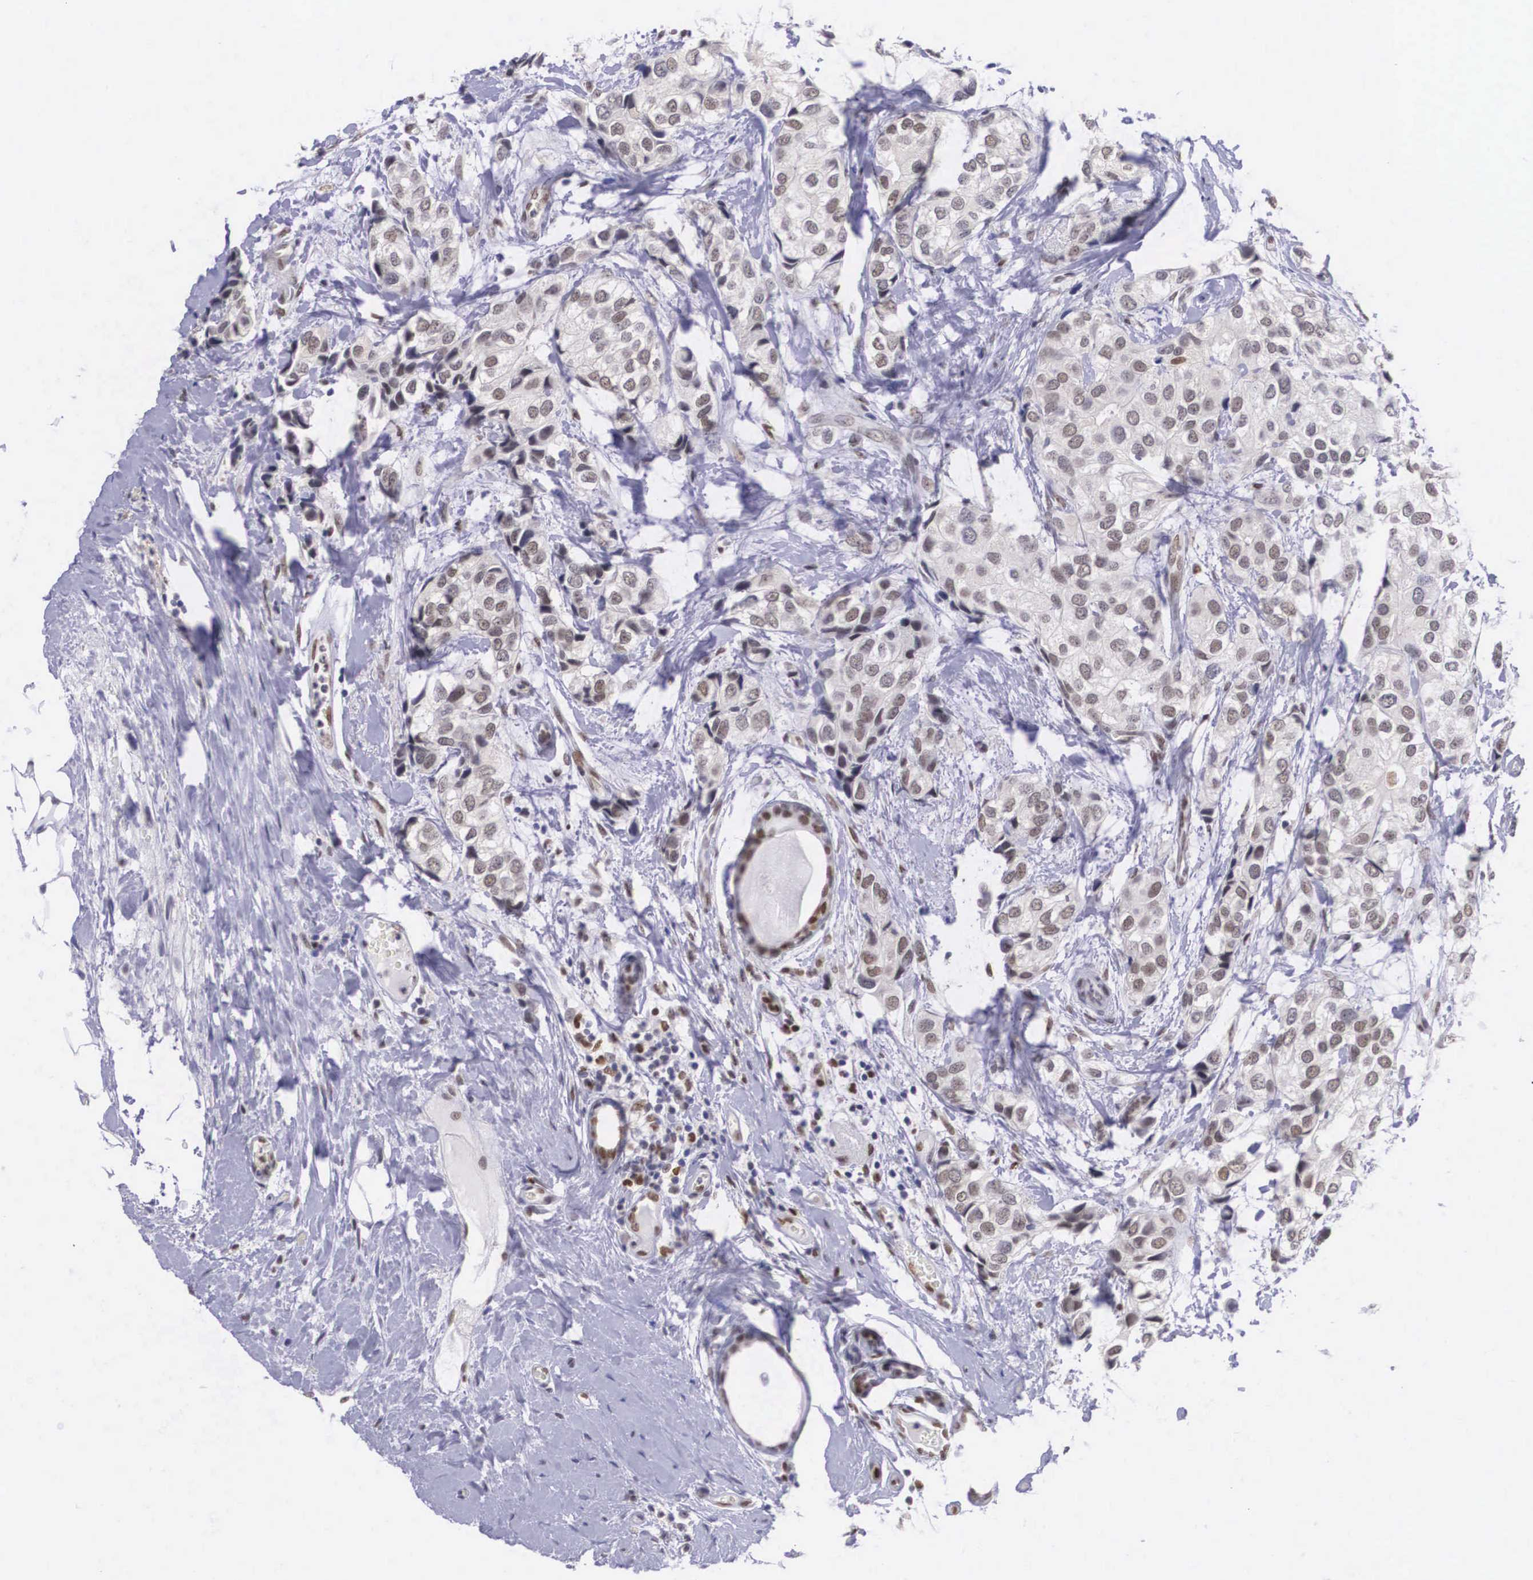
{"staining": {"intensity": "moderate", "quantity": ">75%", "location": "nuclear"}, "tissue": "breast cancer", "cell_type": "Tumor cells", "image_type": "cancer", "snomed": [{"axis": "morphology", "description": "Duct carcinoma"}, {"axis": "topography", "description": "Breast"}], "caption": "Breast intraductal carcinoma tissue reveals moderate nuclear expression in approximately >75% of tumor cells", "gene": "ETV6", "patient": {"sex": "female", "age": 68}}